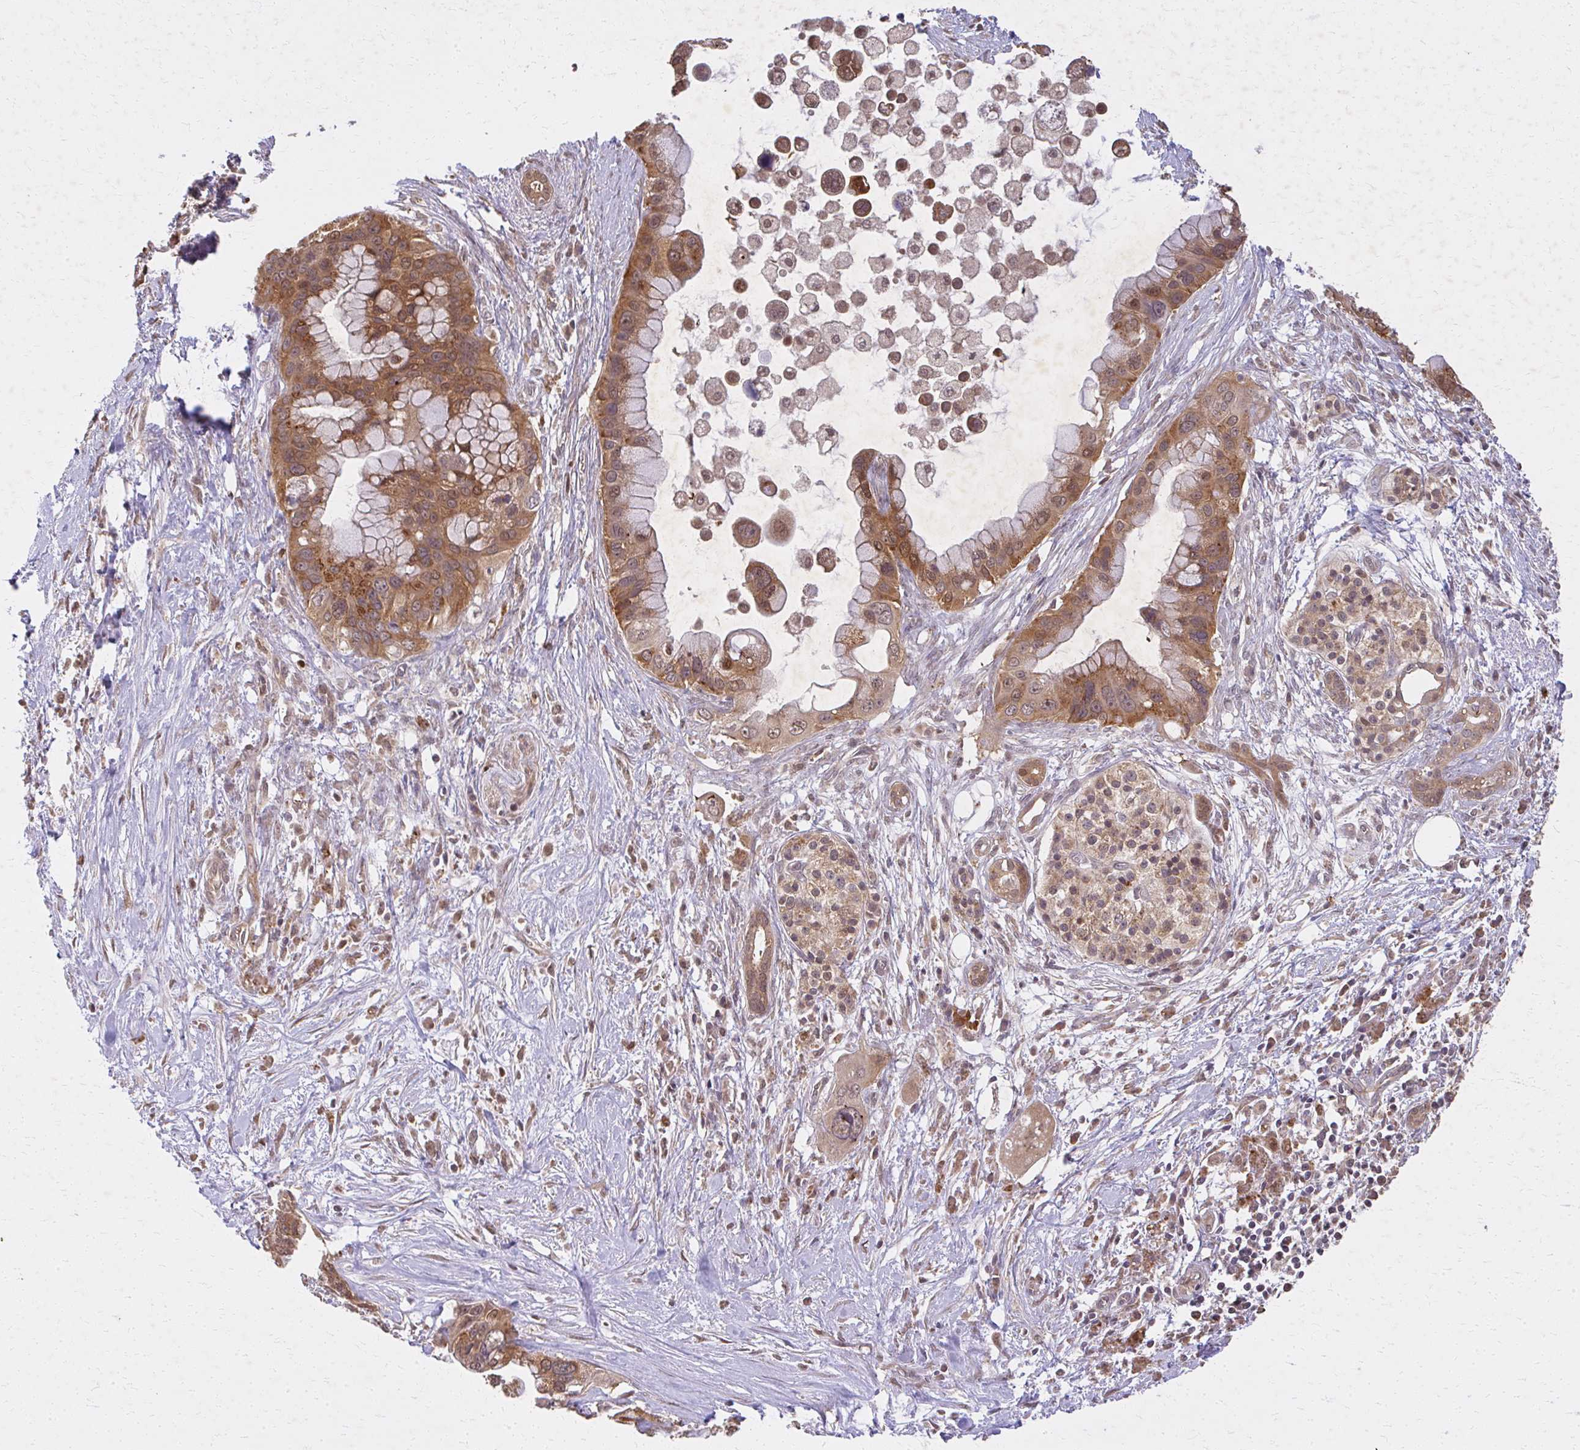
{"staining": {"intensity": "moderate", "quantity": ">75%", "location": "cytoplasmic/membranous"}, "tissue": "pancreatic cancer", "cell_type": "Tumor cells", "image_type": "cancer", "snomed": [{"axis": "morphology", "description": "Adenocarcinoma, NOS"}, {"axis": "topography", "description": "Pancreas"}], "caption": "Human adenocarcinoma (pancreatic) stained with a brown dye exhibits moderate cytoplasmic/membranous positive positivity in about >75% of tumor cells.", "gene": "LARS2", "patient": {"sex": "female", "age": 83}}